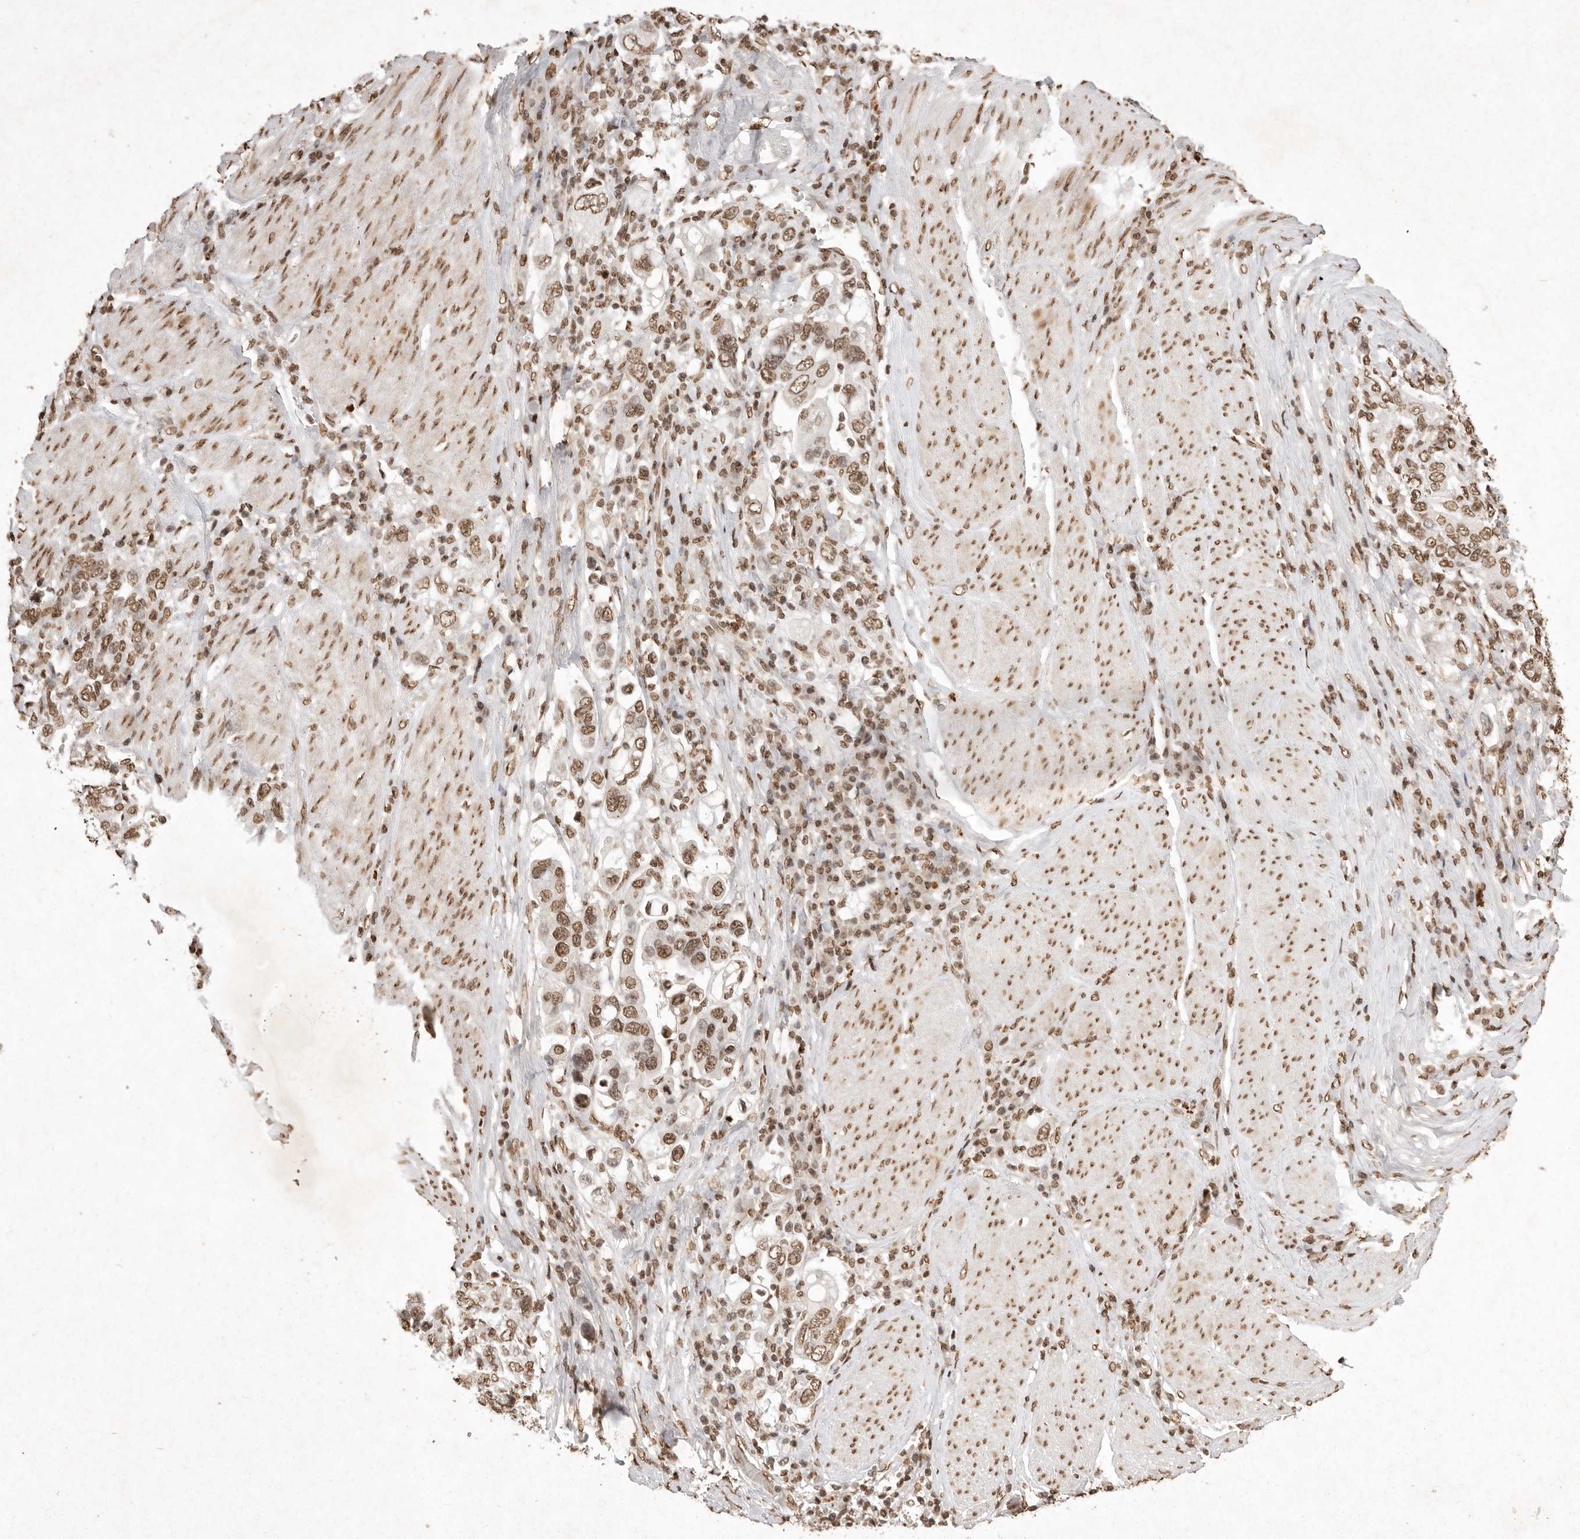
{"staining": {"intensity": "moderate", "quantity": ">75%", "location": "nuclear"}, "tissue": "stomach cancer", "cell_type": "Tumor cells", "image_type": "cancer", "snomed": [{"axis": "morphology", "description": "Adenocarcinoma, NOS"}, {"axis": "topography", "description": "Stomach, upper"}], "caption": "Immunohistochemistry (IHC) image of neoplastic tissue: human stomach cancer (adenocarcinoma) stained using IHC demonstrates medium levels of moderate protein expression localized specifically in the nuclear of tumor cells, appearing as a nuclear brown color.", "gene": "NKX3-2", "patient": {"sex": "male", "age": 62}}